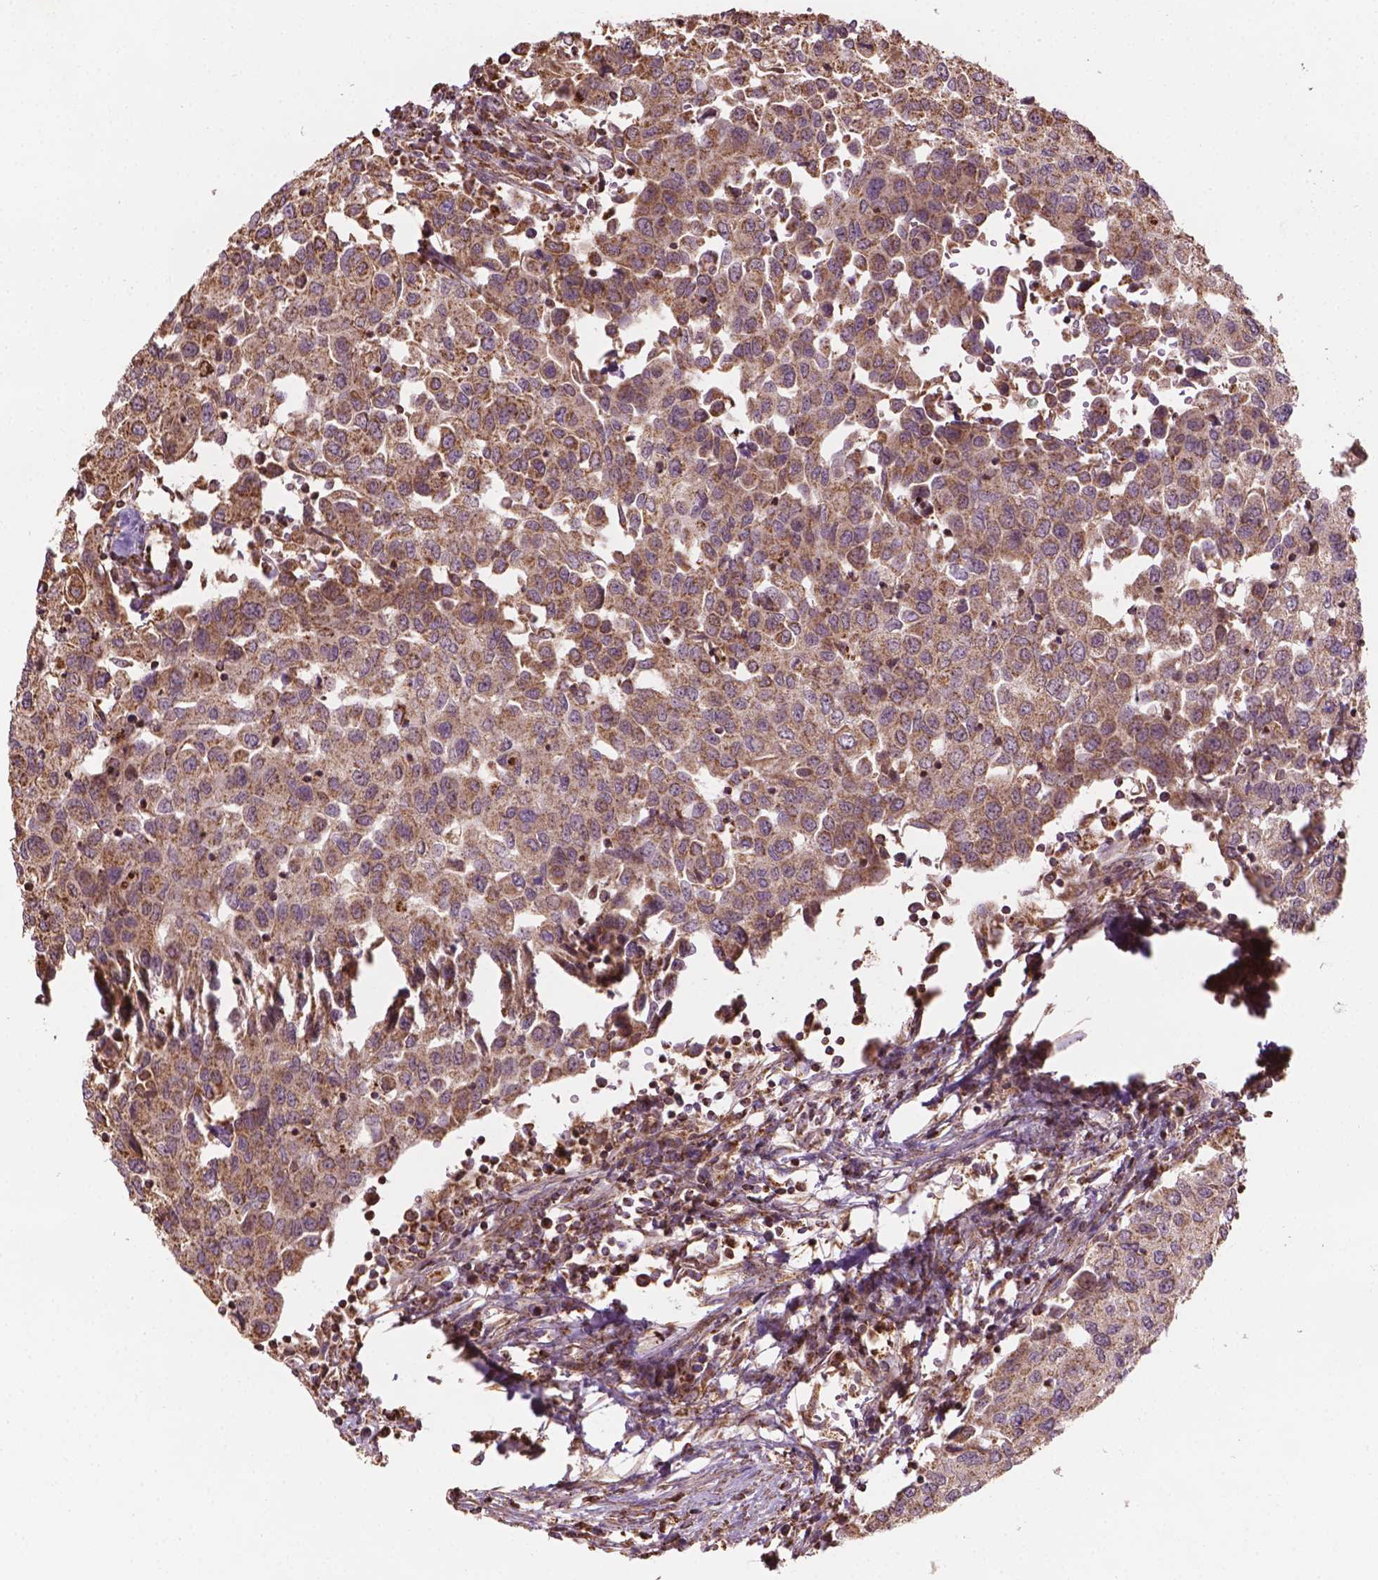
{"staining": {"intensity": "weak", "quantity": "25%-75%", "location": "cytoplasmic/membranous"}, "tissue": "urothelial cancer", "cell_type": "Tumor cells", "image_type": "cancer", "snomed": [{"axis": "morphology", "description": "Urothelial carcinoma, High grade"}, {"axis": "topography", "description": "Urinary bladder"}], "caption": "Immunohistochemistry (DAB) staining of human high-grade urothelial carcinoma exhibits weak cytoplasmic/membranous protein positivity in about 25%-75% of tumor cells.", "gene": "HS3ST3A1", "patient": {"sex": "female", "age": 78}}